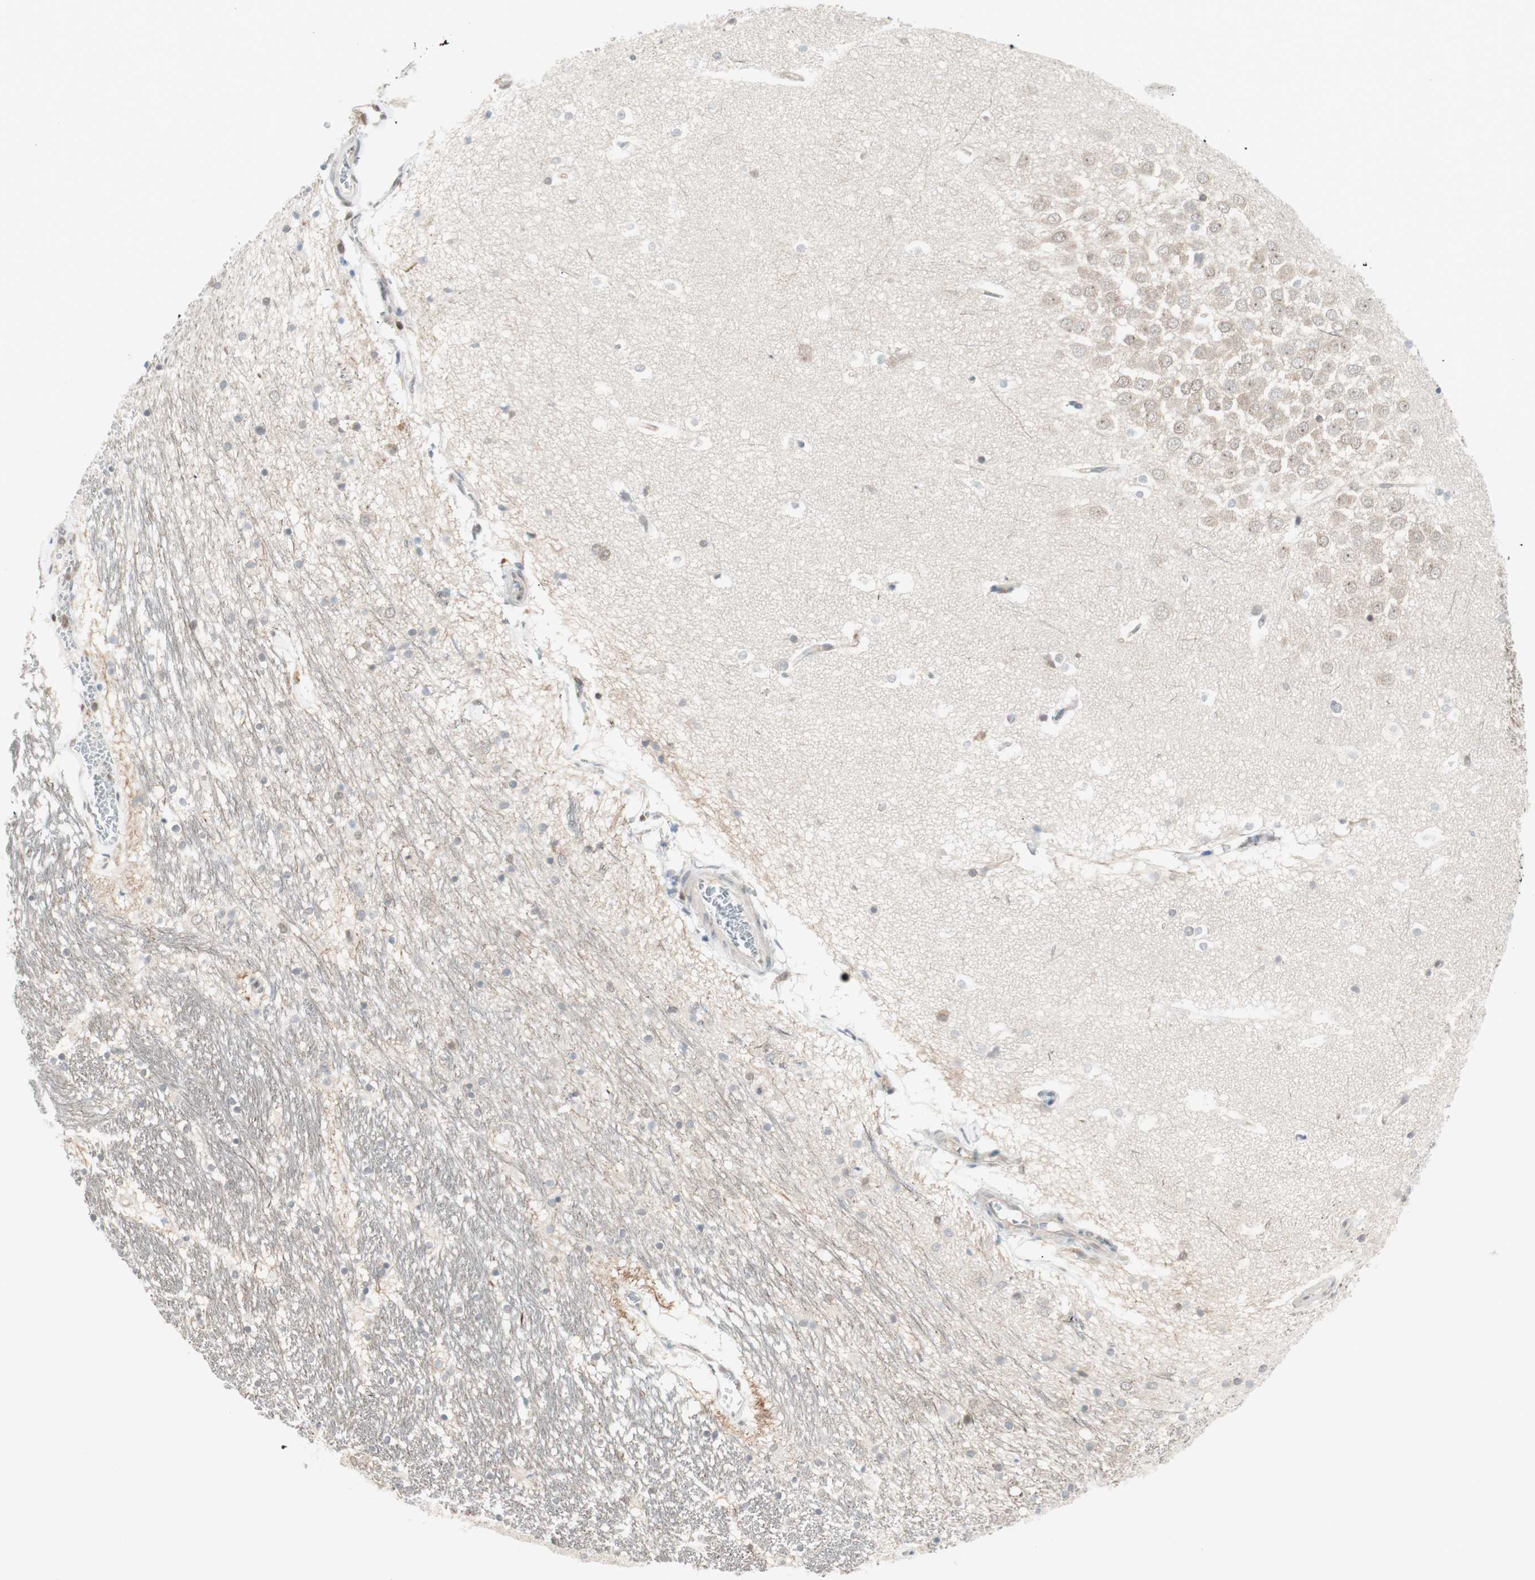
{"staining": {"intensity": "weak", "quantity": "<25%", "location": "cytoplasmic/membranous"}, "tissue": "hippocampus", "cell_type": "Glial cells", "image_type": "normal", "snomed": [{"axis": "morphology", "description": "Normal tissue, NOS"}, {"axis": "topography", "description": "Hippocampus"}], "caption": "A micrograph of hippocampus stained for a protein displays no brown staining in glial cells. Nuclei are stained in blue.", "gene": "UBE2I", "patient": {"sex": "male", "age": 45}}